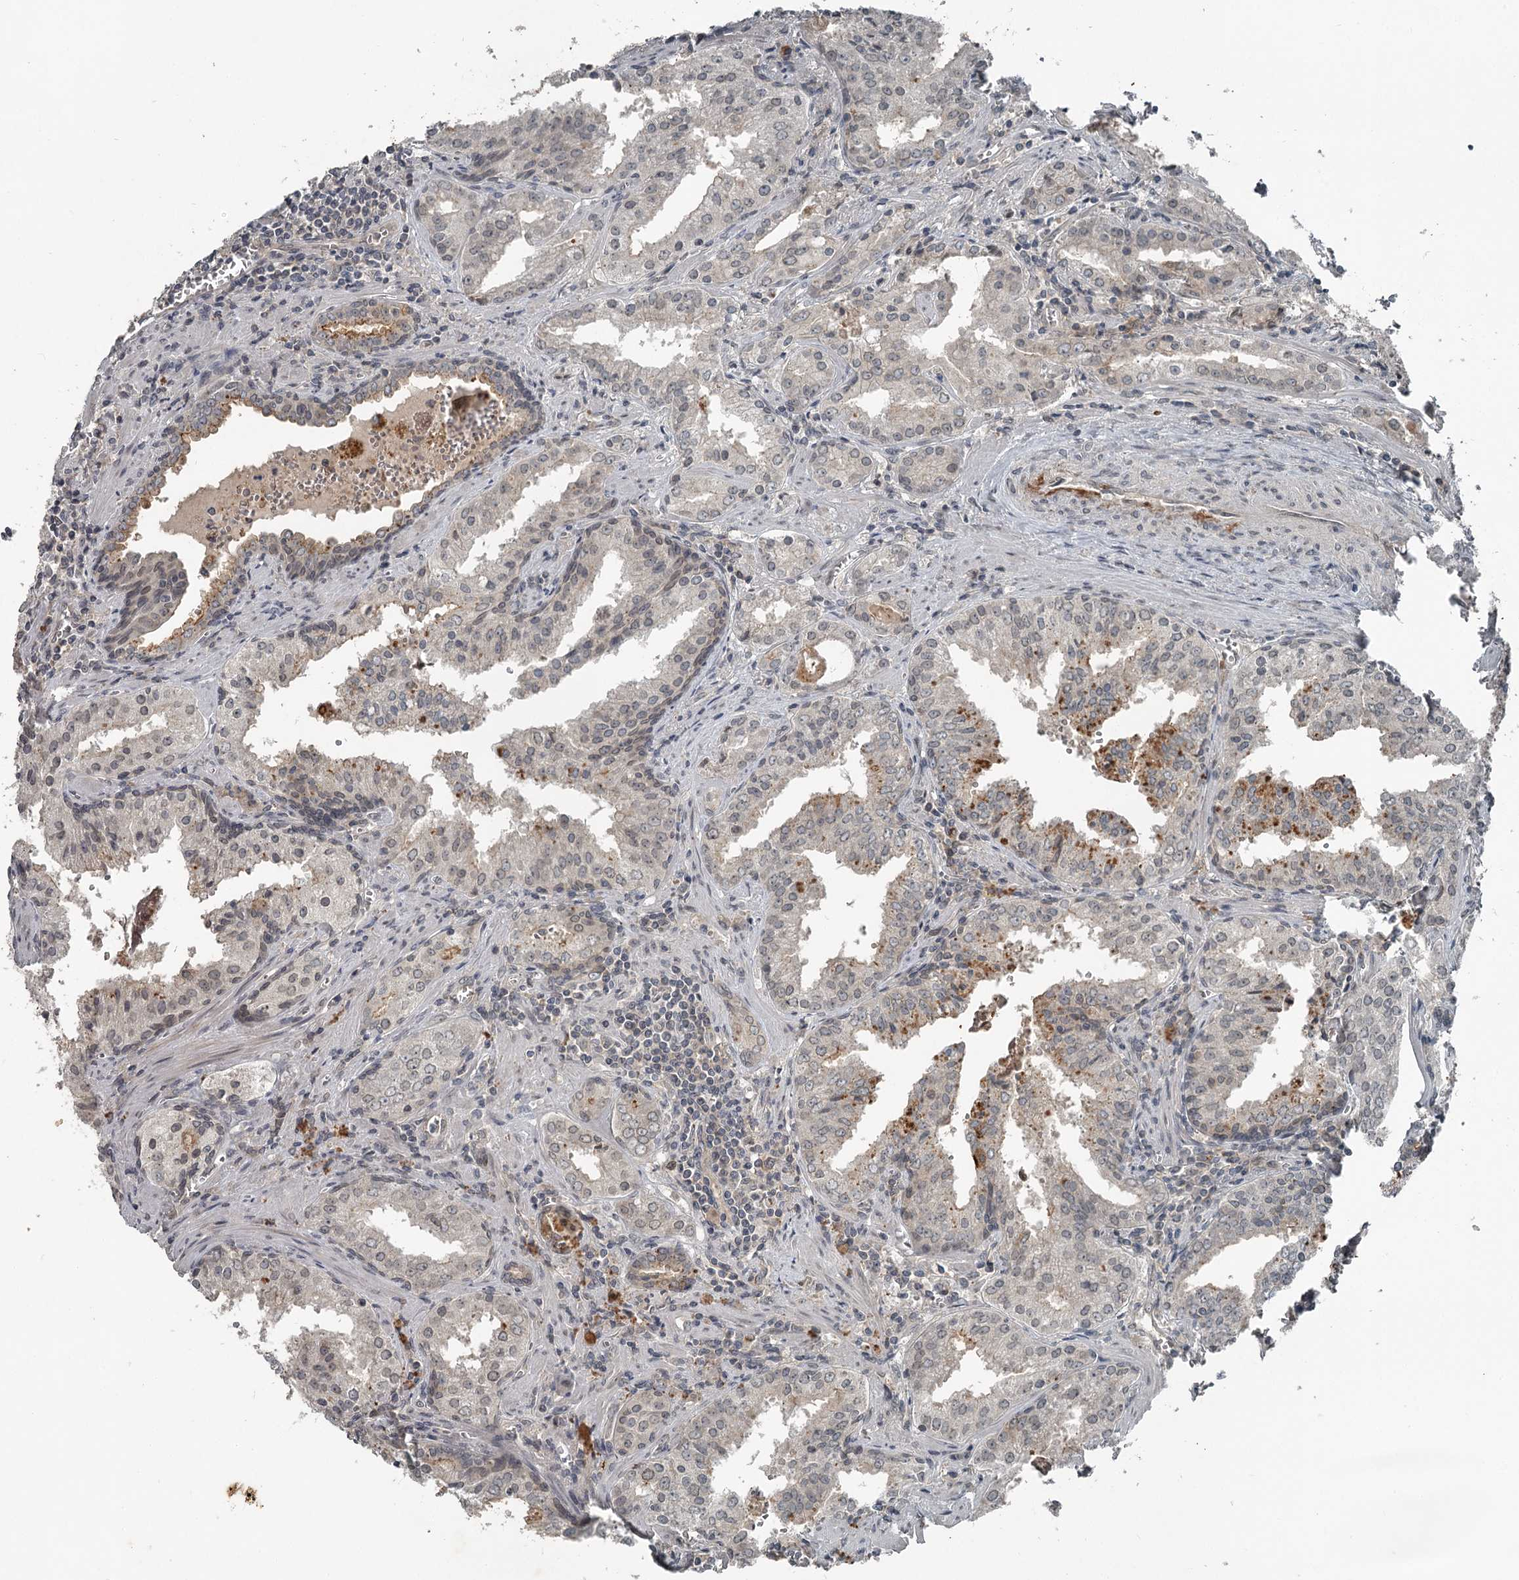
{"staining": {"intensity": "weak", "quantity": "25%-75%", "location": "cytoplasmic/membranous"}, "tissue": "prostate cancer", "cell_type": "Tumor cells", "image_type": "cancer", "snomed": [{"axis": "morphology", "description": "Adenocarcinoma, High grade"}, {"axis": "topography", "description": "Prostate"}], "caption": "A low amount of weak cytoplasmic/membranous expression is identified in about 25%-75% of tumor cells in adenocarcinoma (high-grade) (prostate) tissue. (brown staining indicates protein expression, while blue staining denotes nuclei).", "gene": "SLC39A8", "patient": {"sex": "male", "age": 68}}